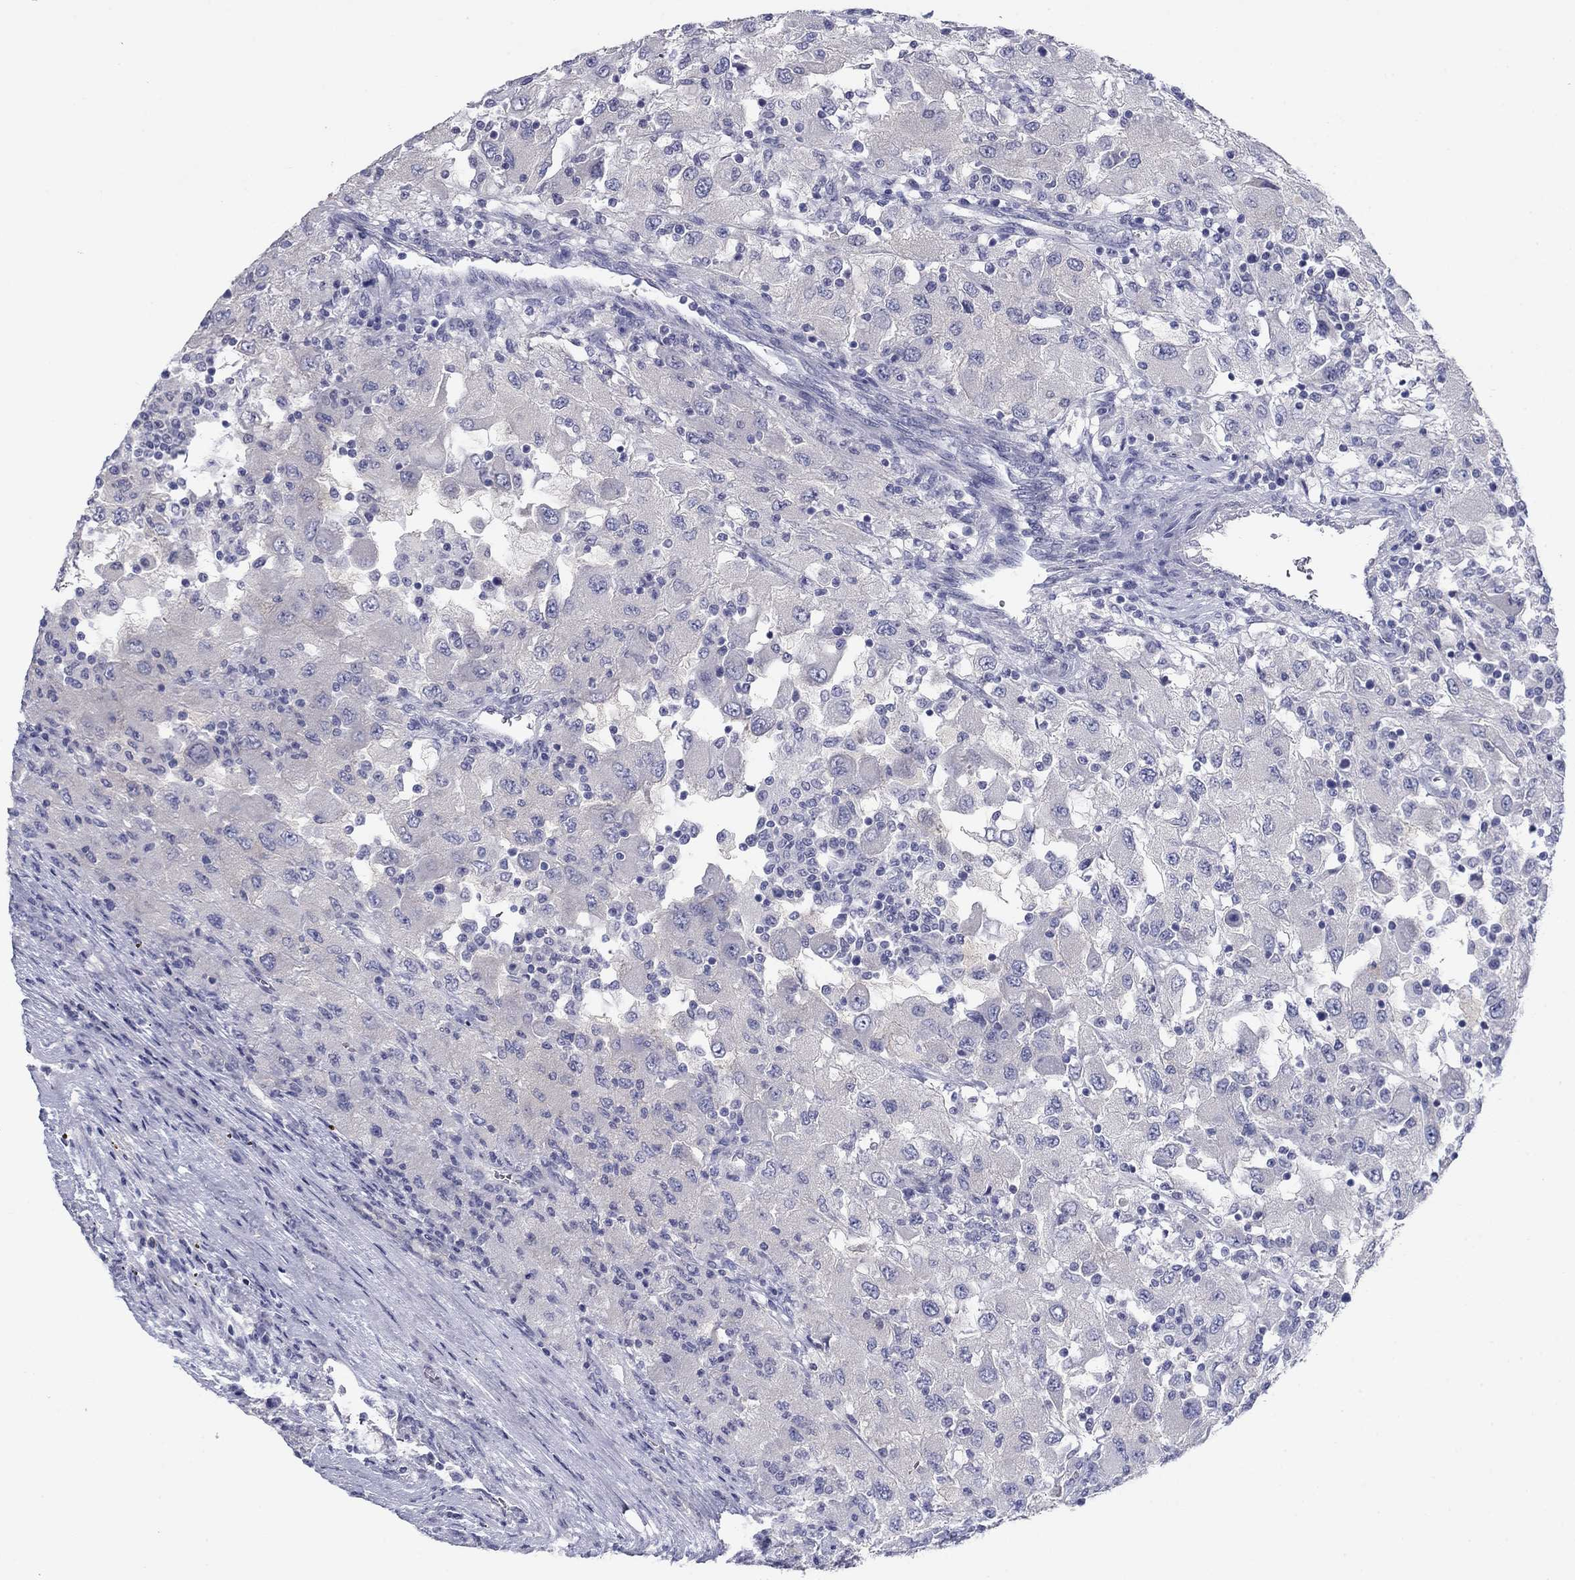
{"staining": {"intensity": "negative", "quantity": "none", "location": "none"}, "tissue": "renal cancer", "cell_type": "Tumor cells", "image_type": "cancer", "snomed": [{"axis": "morphology", "description": "Adenocarcinoma, NOS"}, {"axis": "topography", "description": "Kidney"}], "caption": "Tumor cells are negative for protein expression in human renal cancer (adenocarcinoma).", "gene": "PLS1", "patient": {"sex": "female", "age": 67}}